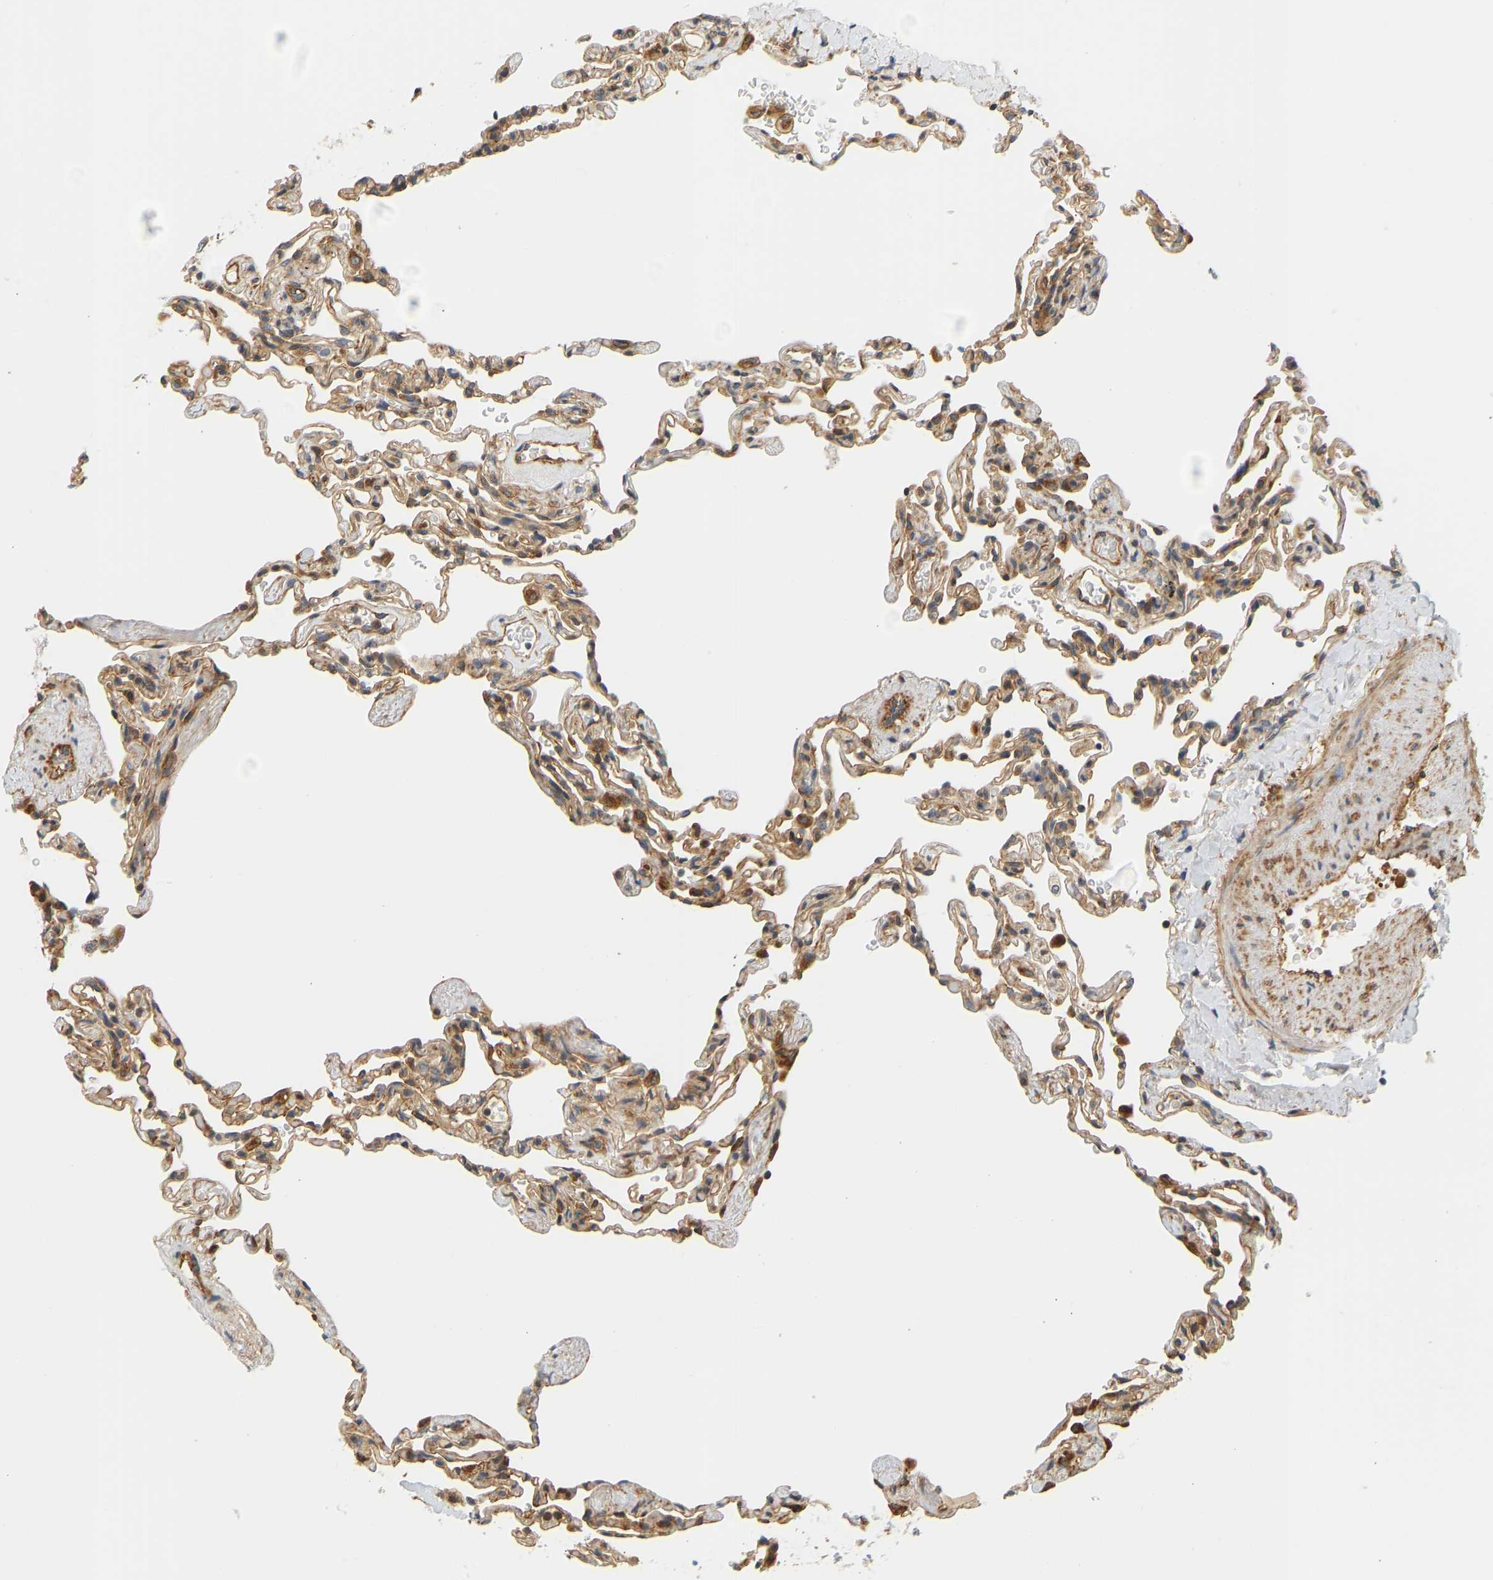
{"staining": {"intensity": "moderate", "quantity": "25%-75%", "location": "cytoplasmic/membranous"}, "tissue": "lung", "cell_type": "Alveolar cells", "image_type": "normal", "snomed": [{"axis": "morphology", "description": "Normal tissue, NOS"}, {"axis": "topography", "description": "Lung"}], "caption": "Protein staining displays moderate cytoplasmic/membranous positivity in about 25%-75% of alveolar cells in benign lung.", "gene": "CEP57", "patient": {"sex": "male", "age": 59}}